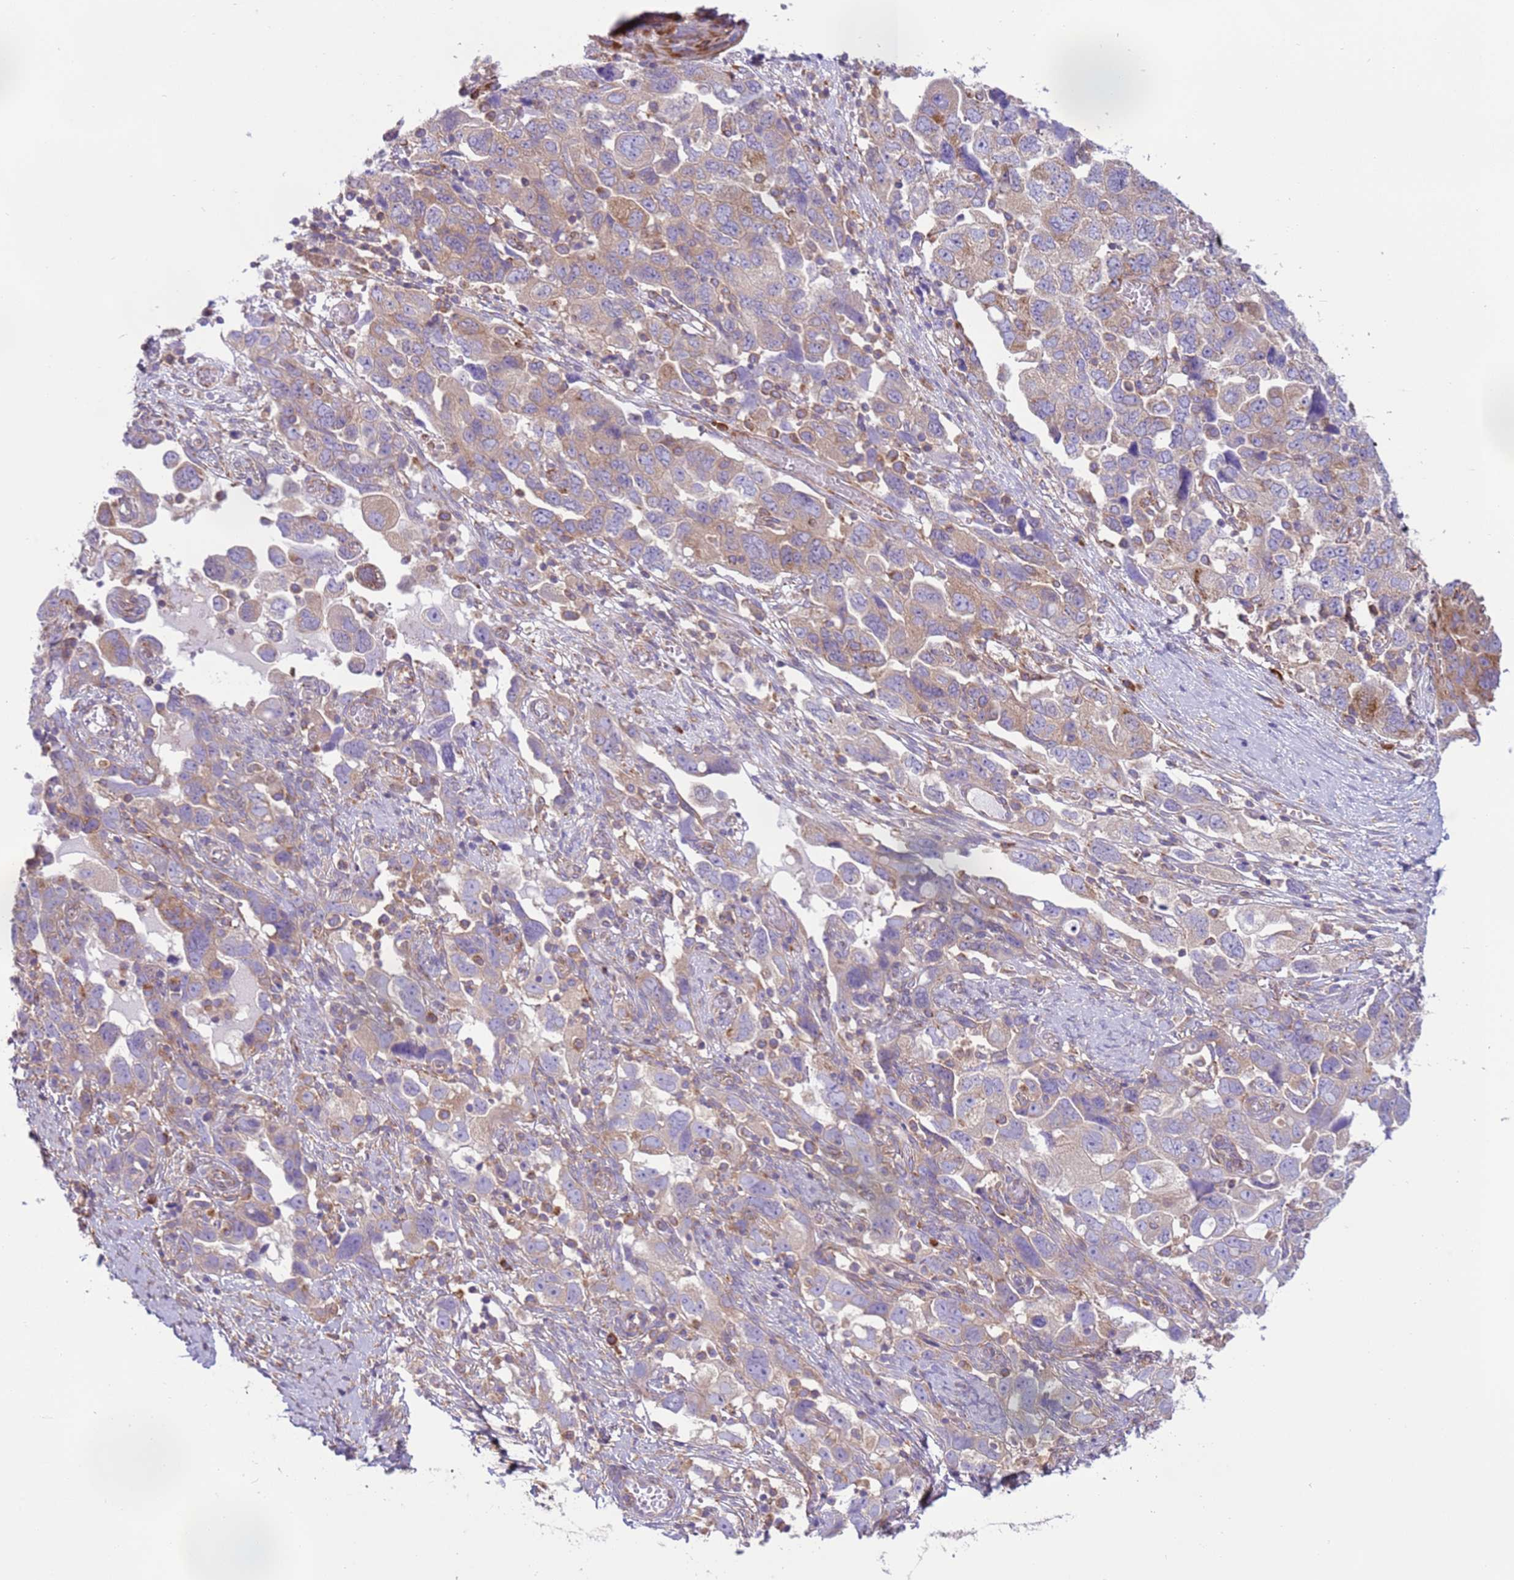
{"staining": {"intensity": "moderate", "quantity": "25%-75%", "location": "cytoplasmic/membranous"}, "tissue": "ovarian cancer", "cell_type": "Tumor cells", "image_type": "cancer", "snomed": [{"axis": "morphology", "description": "Carcinoma, NOS"}, {"axis": "morphology", "description": "Cystadenocarcinoma, serous, NOS"}, {"axis": "topography", "description": "Ovary"}], "caption": "Immunohistochemical staining of ovarian cancer shows medium levels of moderate cytoplasmic/membranous positivity in approximately 25%-75% of tumor cells. The protein is stained brown, and the nuclei are stained in blue (DAB (3,3'-diaminobenzidine) IHC with brightfield microscopy, high magnification).", "gene": "VARS1", "patient": {"sex": "female", "age": 69}}